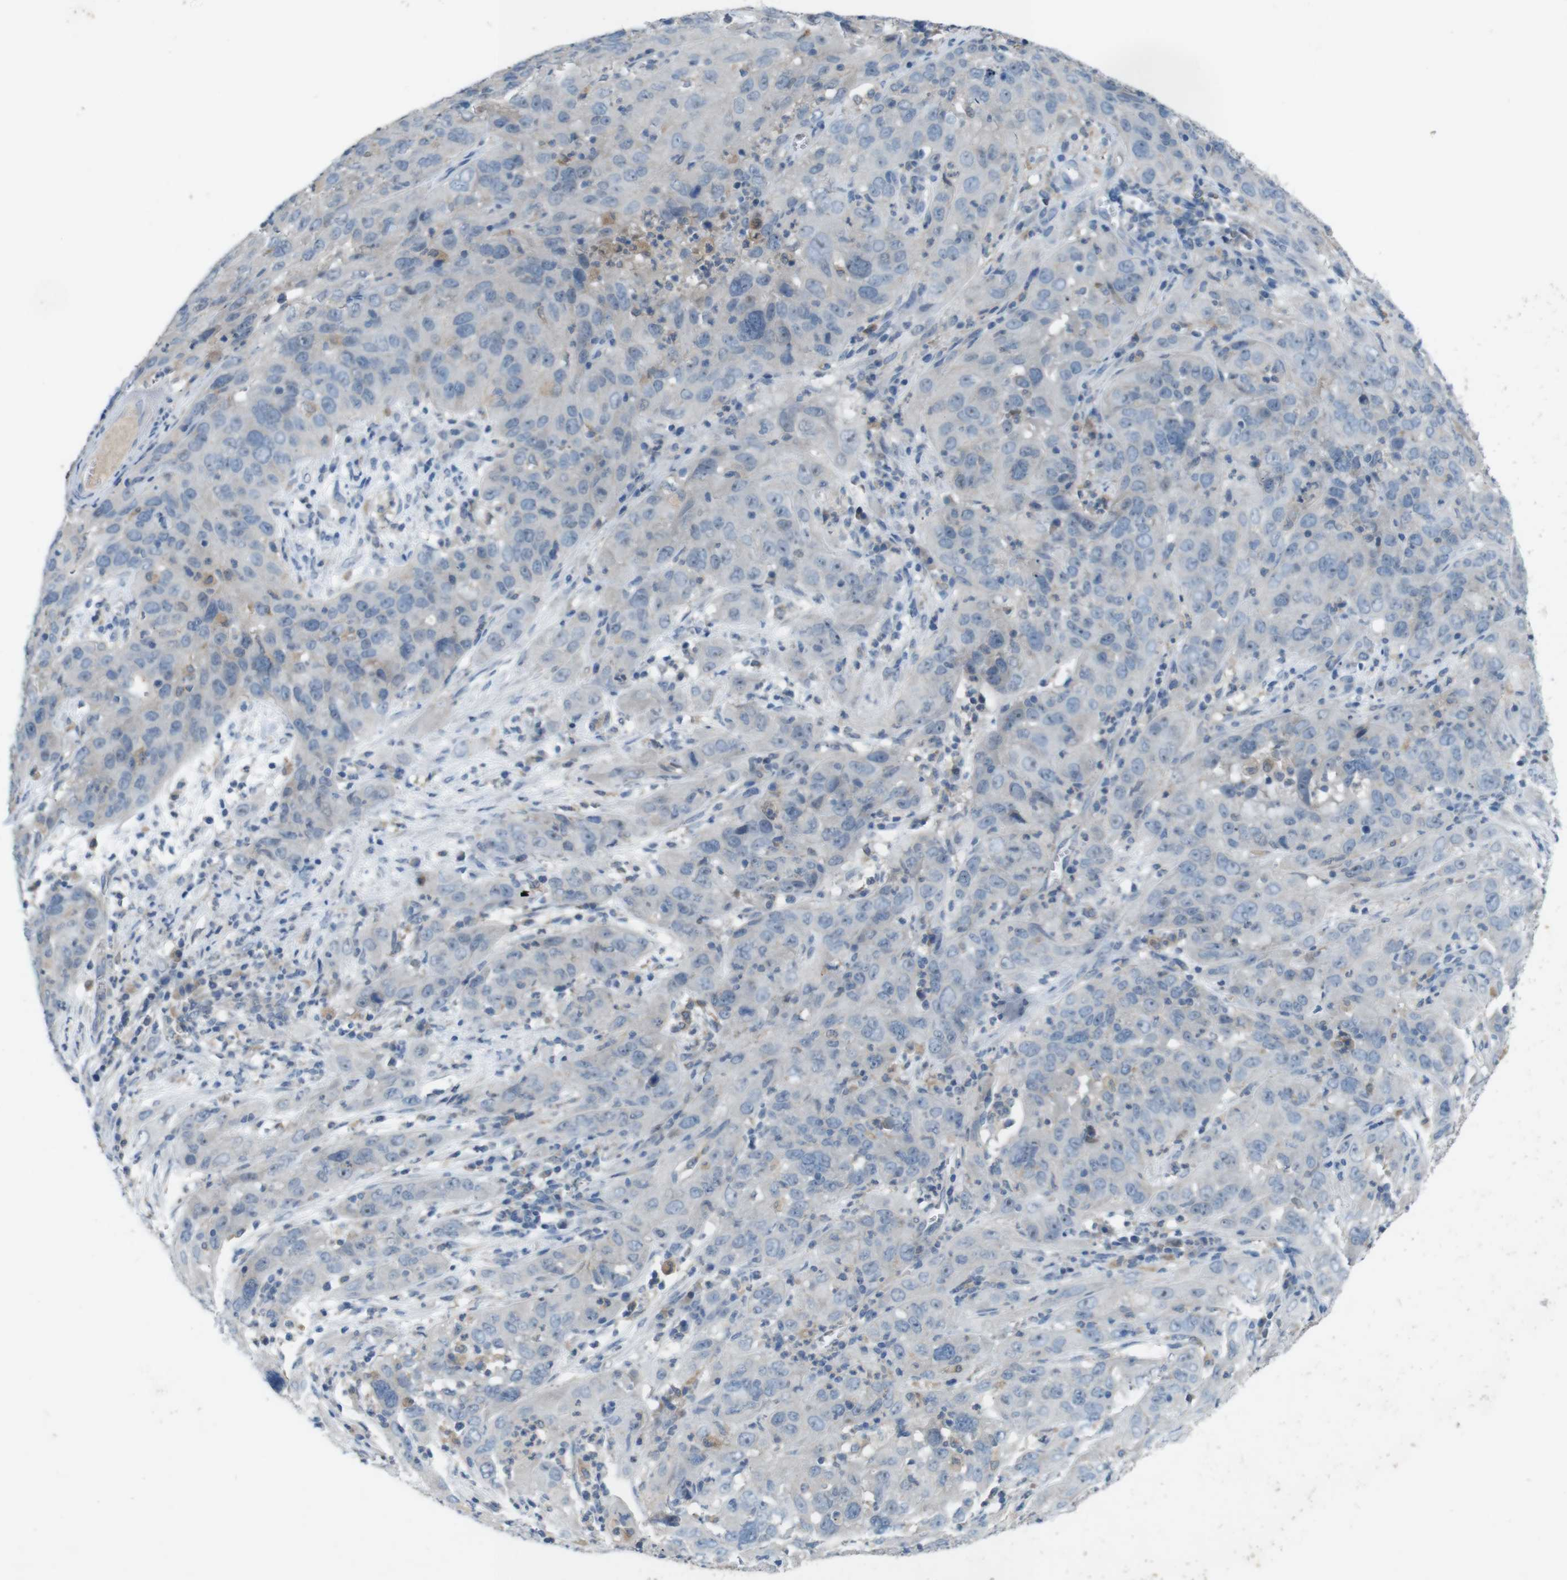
{"staining": {"intensity": "negative", "quantity": "none", "location": "none"}, "tissue": "cervical cancer", "cell_type": "Tumor cells", "image_type": "cancer", "snomed": [{"axis": "morphology", "description": "Squamous cell carcinoma, NOS"}, {"axis": "topography", "description": "Cervix"}], "caption": "Immunohistochemistry photomicrograph of cervical cancer stained for a protein (brown), which displays no expression in tumor cells.", "gene": "MOGAT3", "patient": {"sex": "female", "age": 32}}